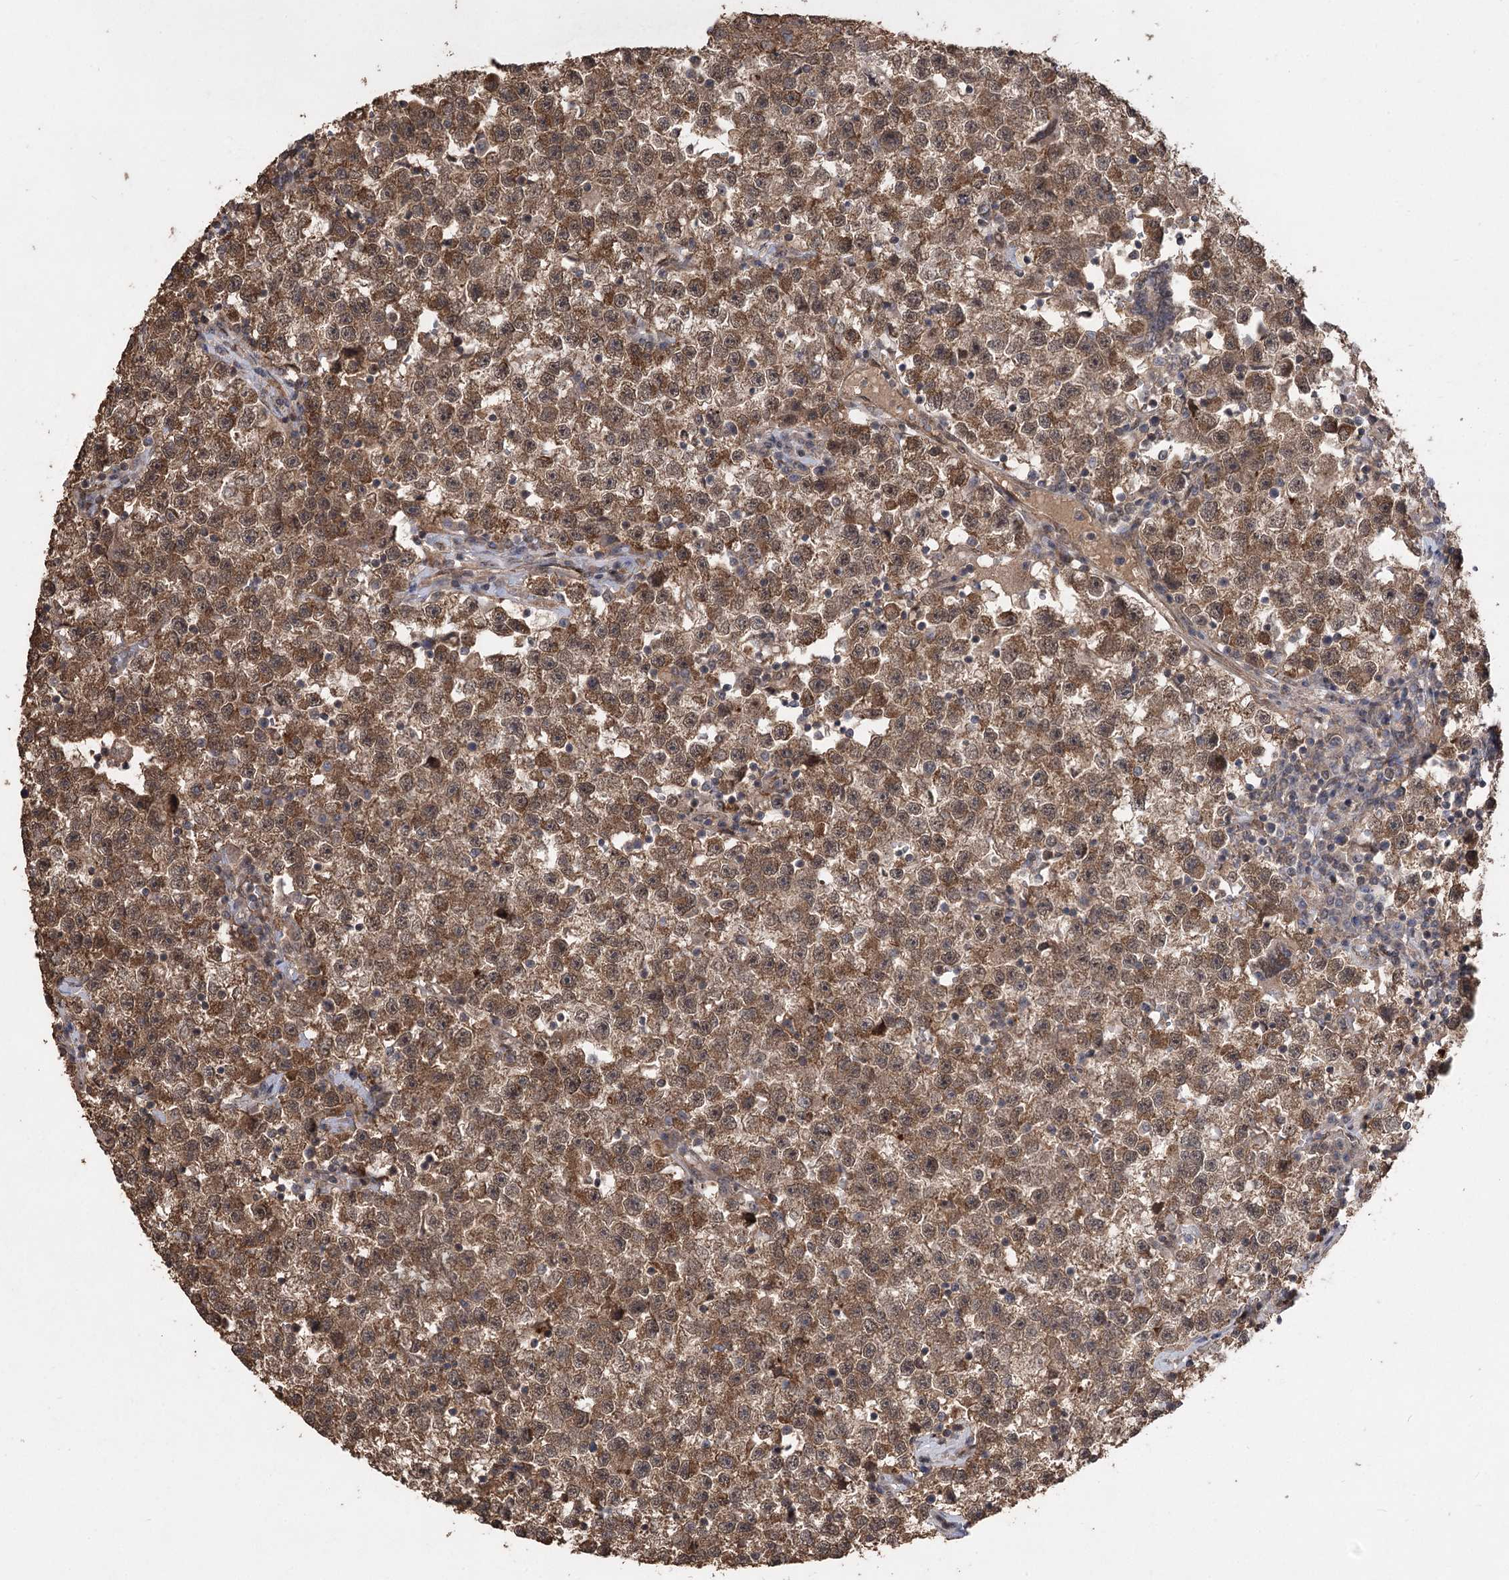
{"staining": {"intensity": "moderate", "quantity": ">75%", "location": "cytoplasmic/membranous"}, "tissue": "testis cancer", "cell_type": "Tumor cells", "image_type": "cancer", "snomed": [{"axis": "morphology", "description": "Seminoma, NOS"}, {"axis": "topography", "description": "Testis"}], "caption": "A high-resolution photomicrograph shows immunohistochemistry staining of testis cancer, which demonstrates moderate cytoplasmic/membranous expression in approximately >75% of tumor cells. (Brightfield microscopy of DAB IHC at high magnification).", "gene": "TENM2", "patient": {"sex": "male", "age": 22}}